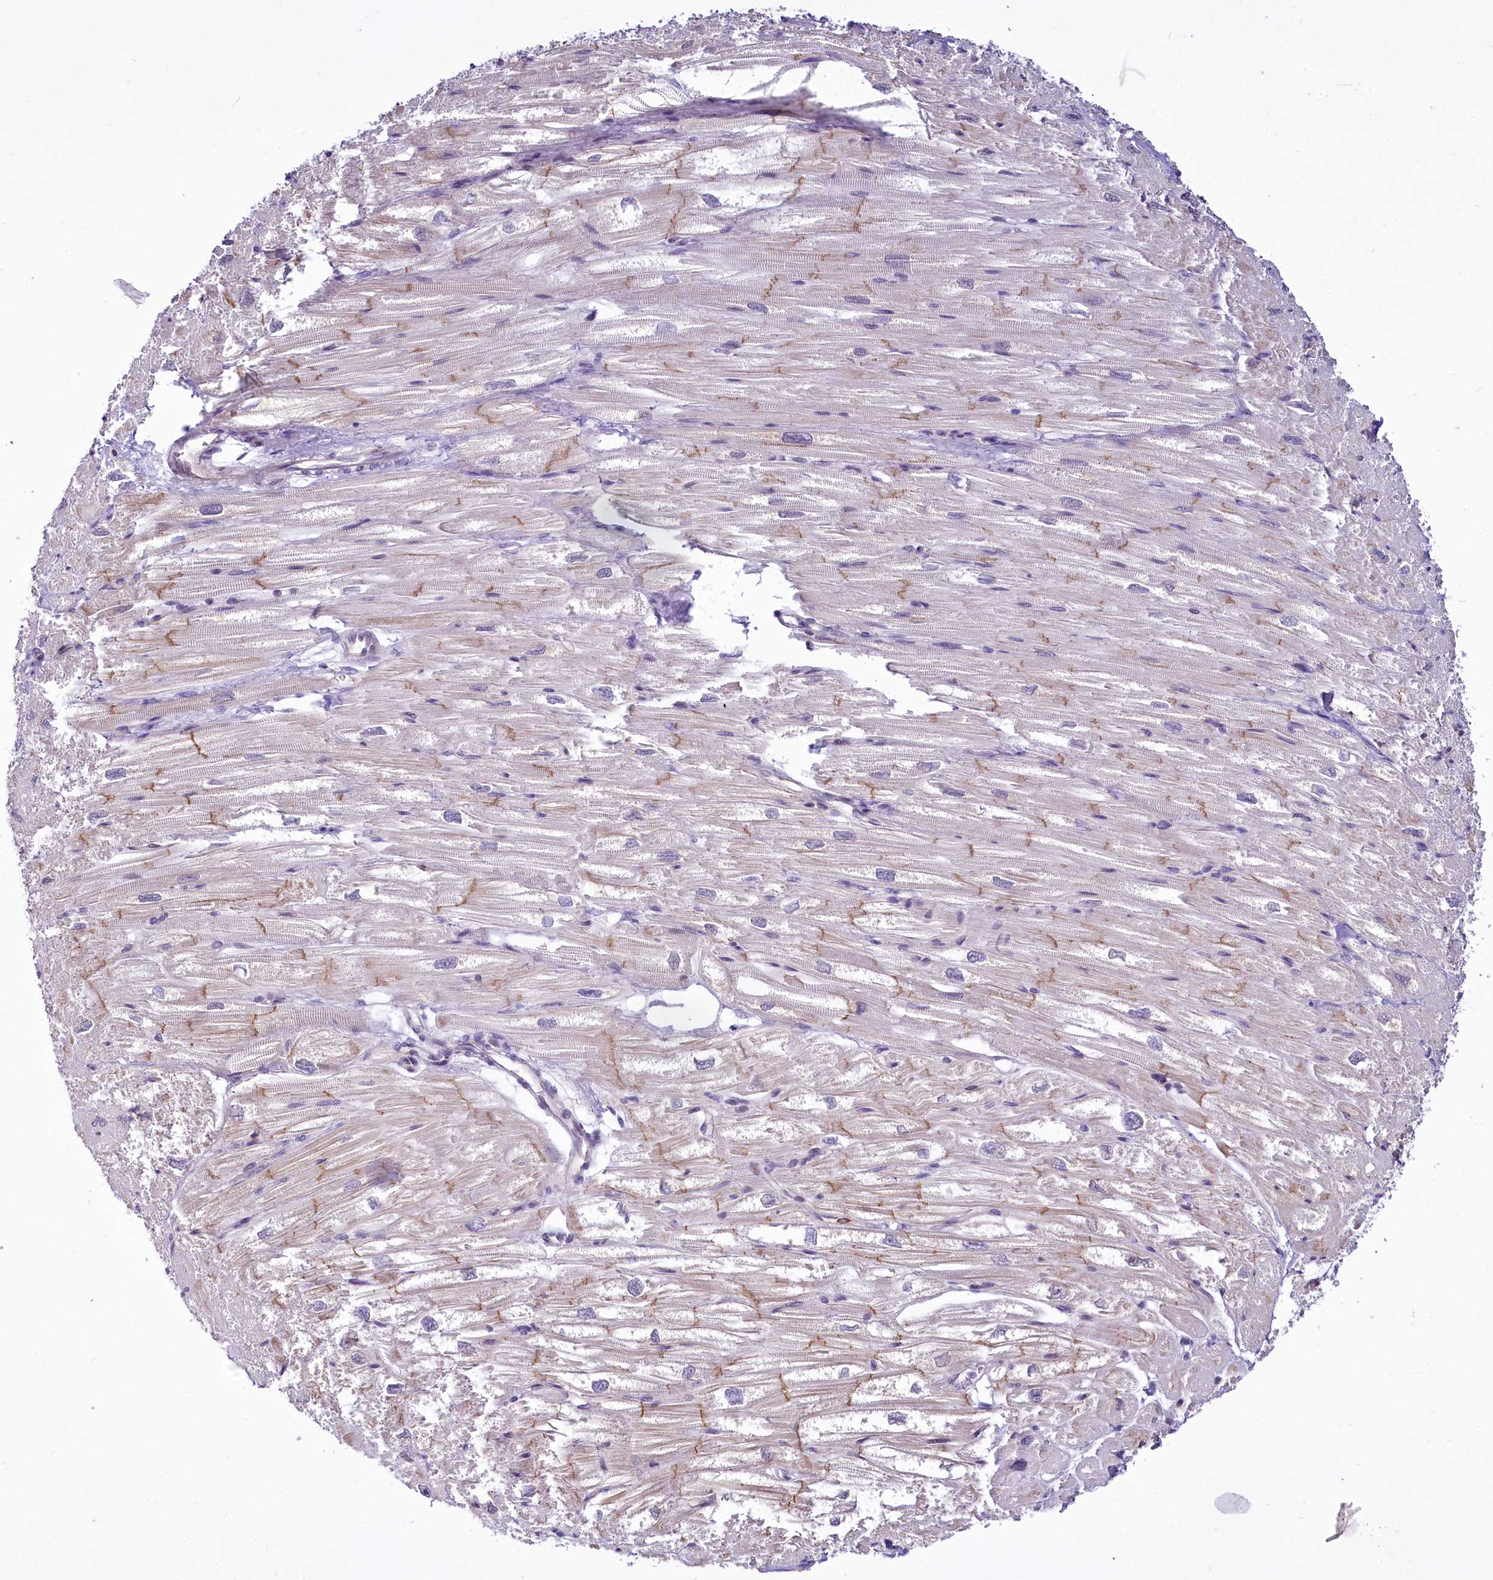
{"staining": {"intensity": "moderate", "quantity": "25%-75%", "location": "cytoplasmic/membranous"}, "tissue": "heart muscle", "cell_type": "Cardiomyocytes", "image_type": "normal", "snomed": [{"axis": "morphology", "description": "Normal tissue, NOS"}, {"axis": "topography", "description": "Heart"}], "caption": "High-magnification brightfield microscopy of benign heart muscle stained with DAB (3,3'-diaminobenzidine) (brown) and counterstained with hematoxylin (blue). cardiomyocytes exhibit moderate cytoplasmic/membranous expression is identified in approximately25%-75% of cells.", "gene": "BANK1", "patient": {"sex": "male", "age": 50}}